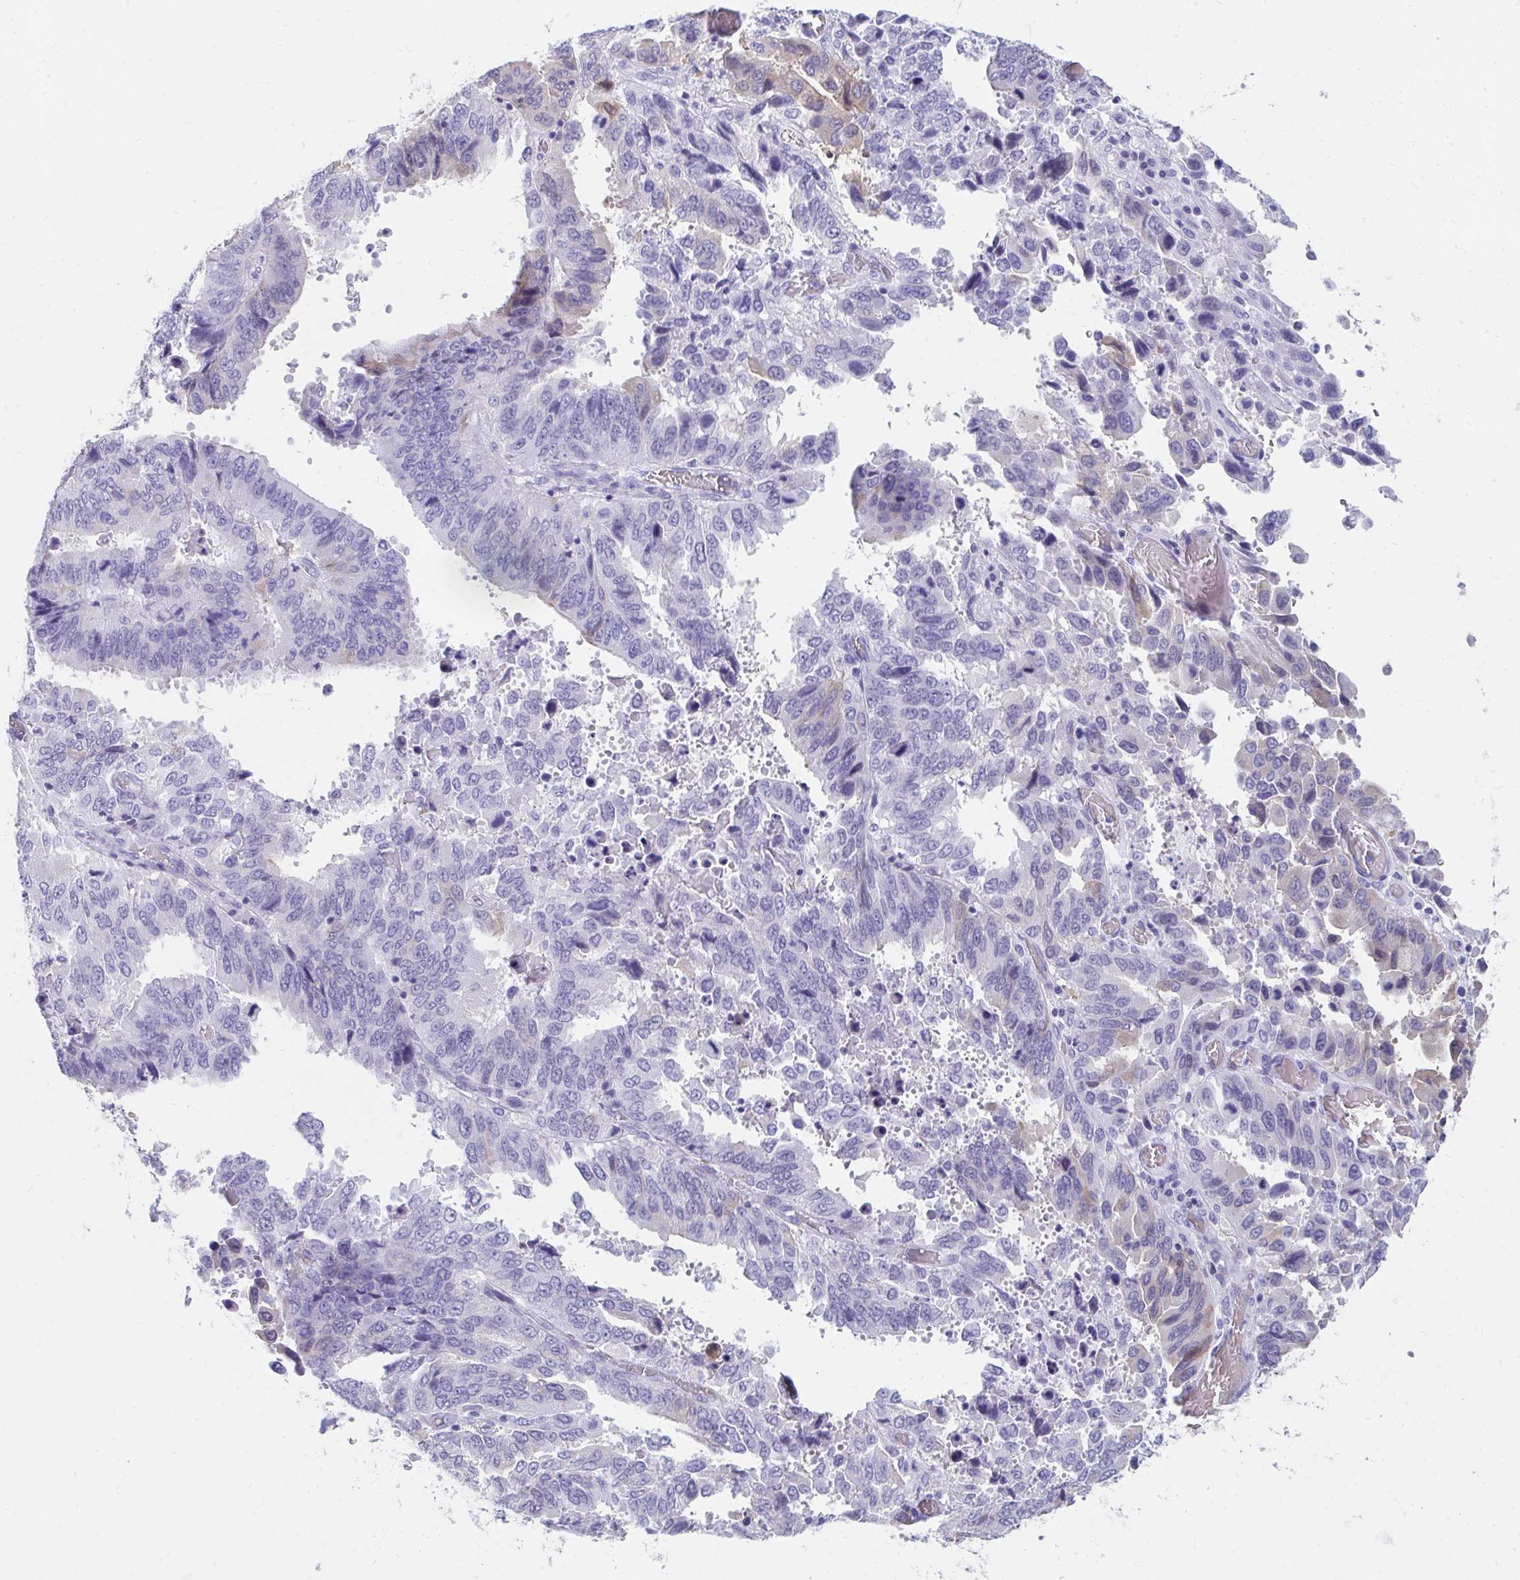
{"staining": {"intensity": "negative", "quantity": "none", "location": "none"}, "tissue": "stomach cancer", "cell_type": "Tumor cells", "image_type": "cancer", "snomed": [{"axis": "morphology", "description": "Adenocarcinoma, NOS"}, {"axis": "topography", "description": "Stomach, upper"}], "caption": "IHC histopathology image of human stomach cancer stained for a protein (brown), which shows no staining in tumor cells.", "gene": "HGD", "patient": {"sex": "male", "age": 74}}